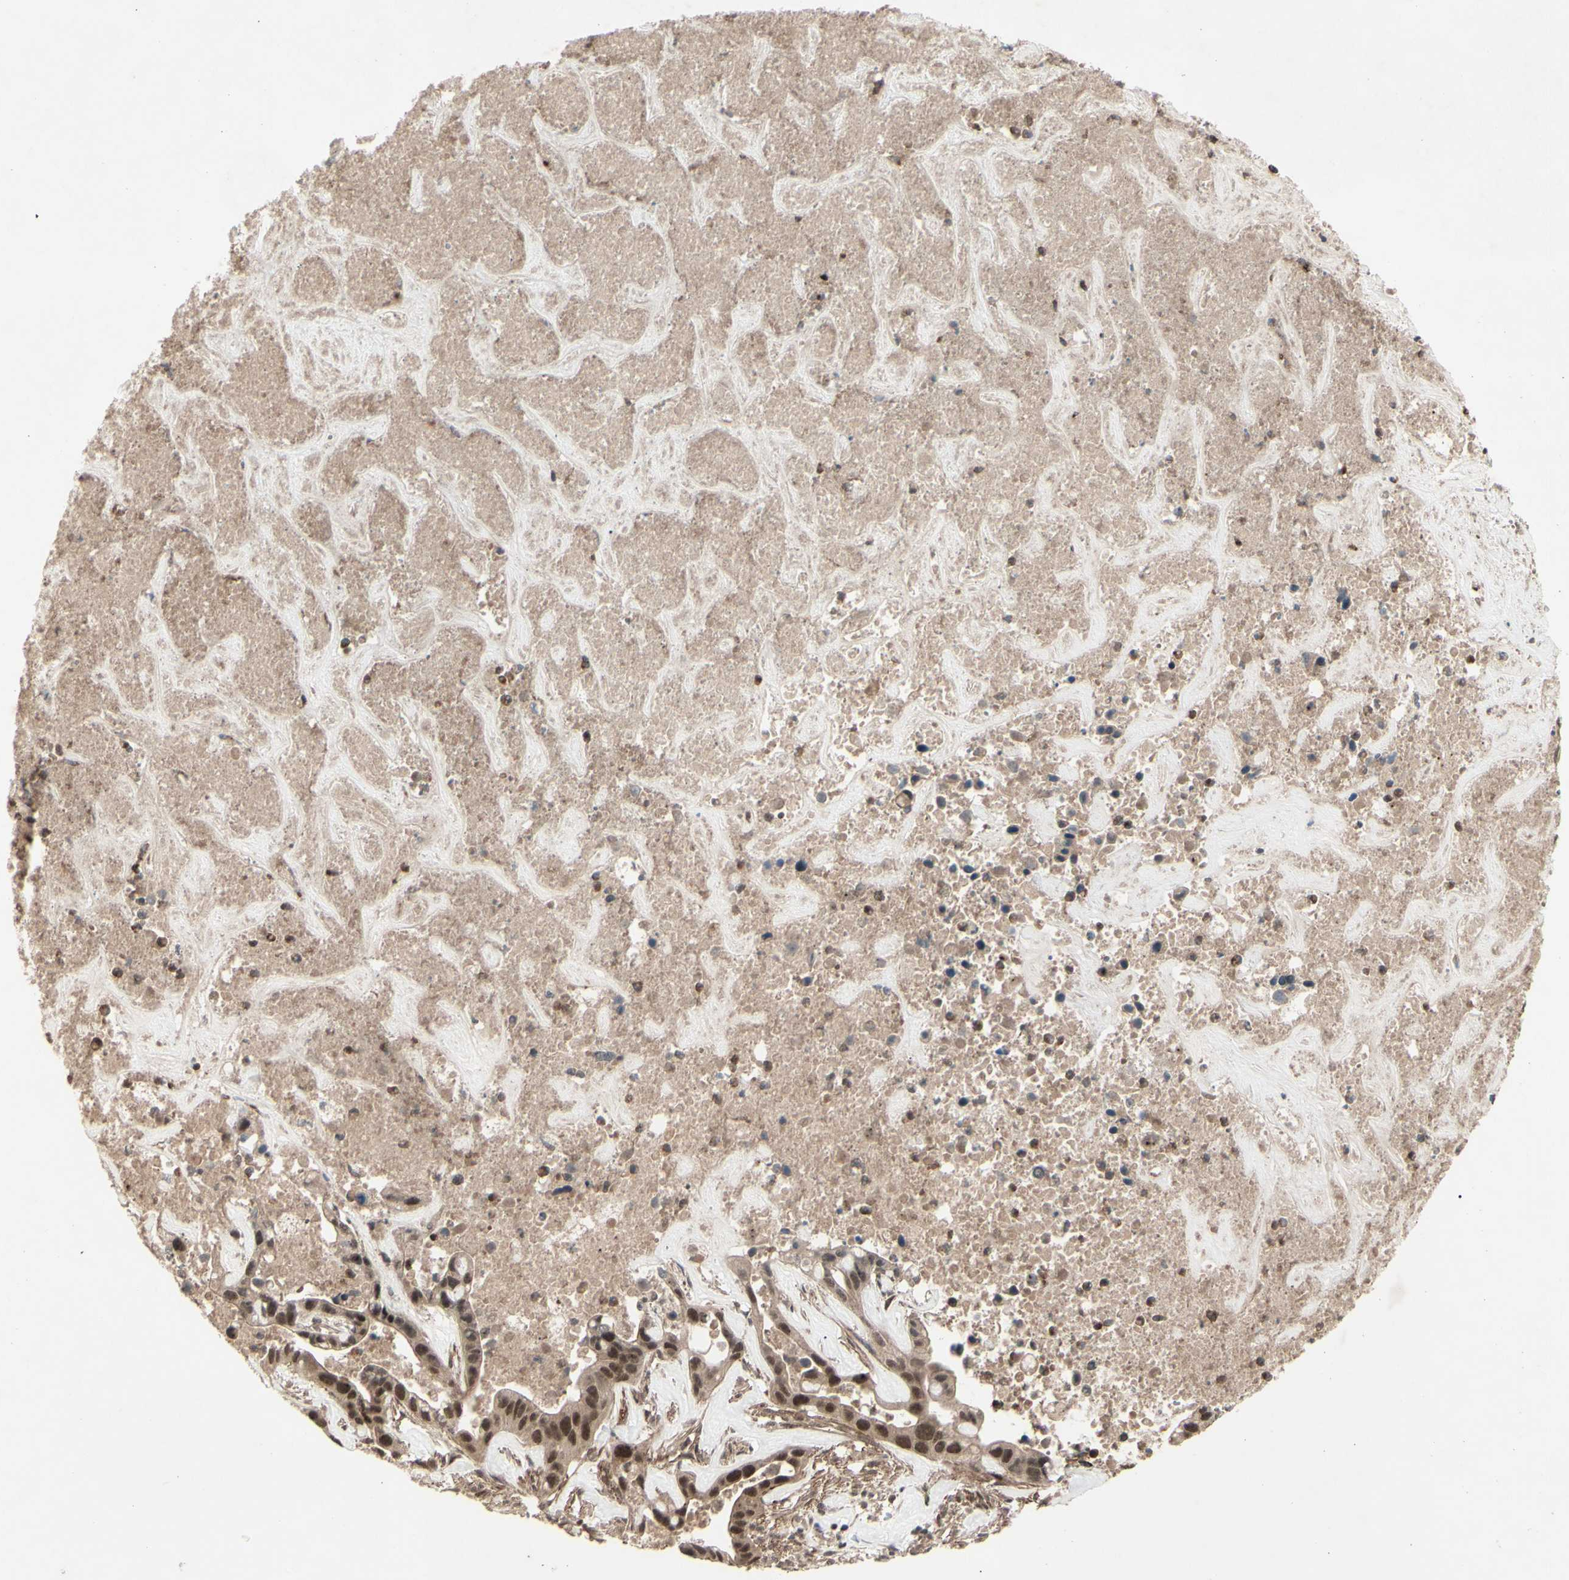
{"staining": {"intensity": "strong", "quantity": ">75%", "location": "cytoplasmic/membranous,nuclear"}, "tissue": "liver cancer", "cell_type": "Tumor cells", "image_type": "cancer", "snomed": [{"axis": "morphology", "description": "Cholangiocarcinoma"}, {"axis": "topography", "description": "Liver"}], "caption": "IHC of liver cancer displays high levels of strong cytoplasmic/membranous and nuclear expression in approximately >75% of tumor cells.", "gene": "MLF2", "patient": {"sex": "female", "age": 65}}